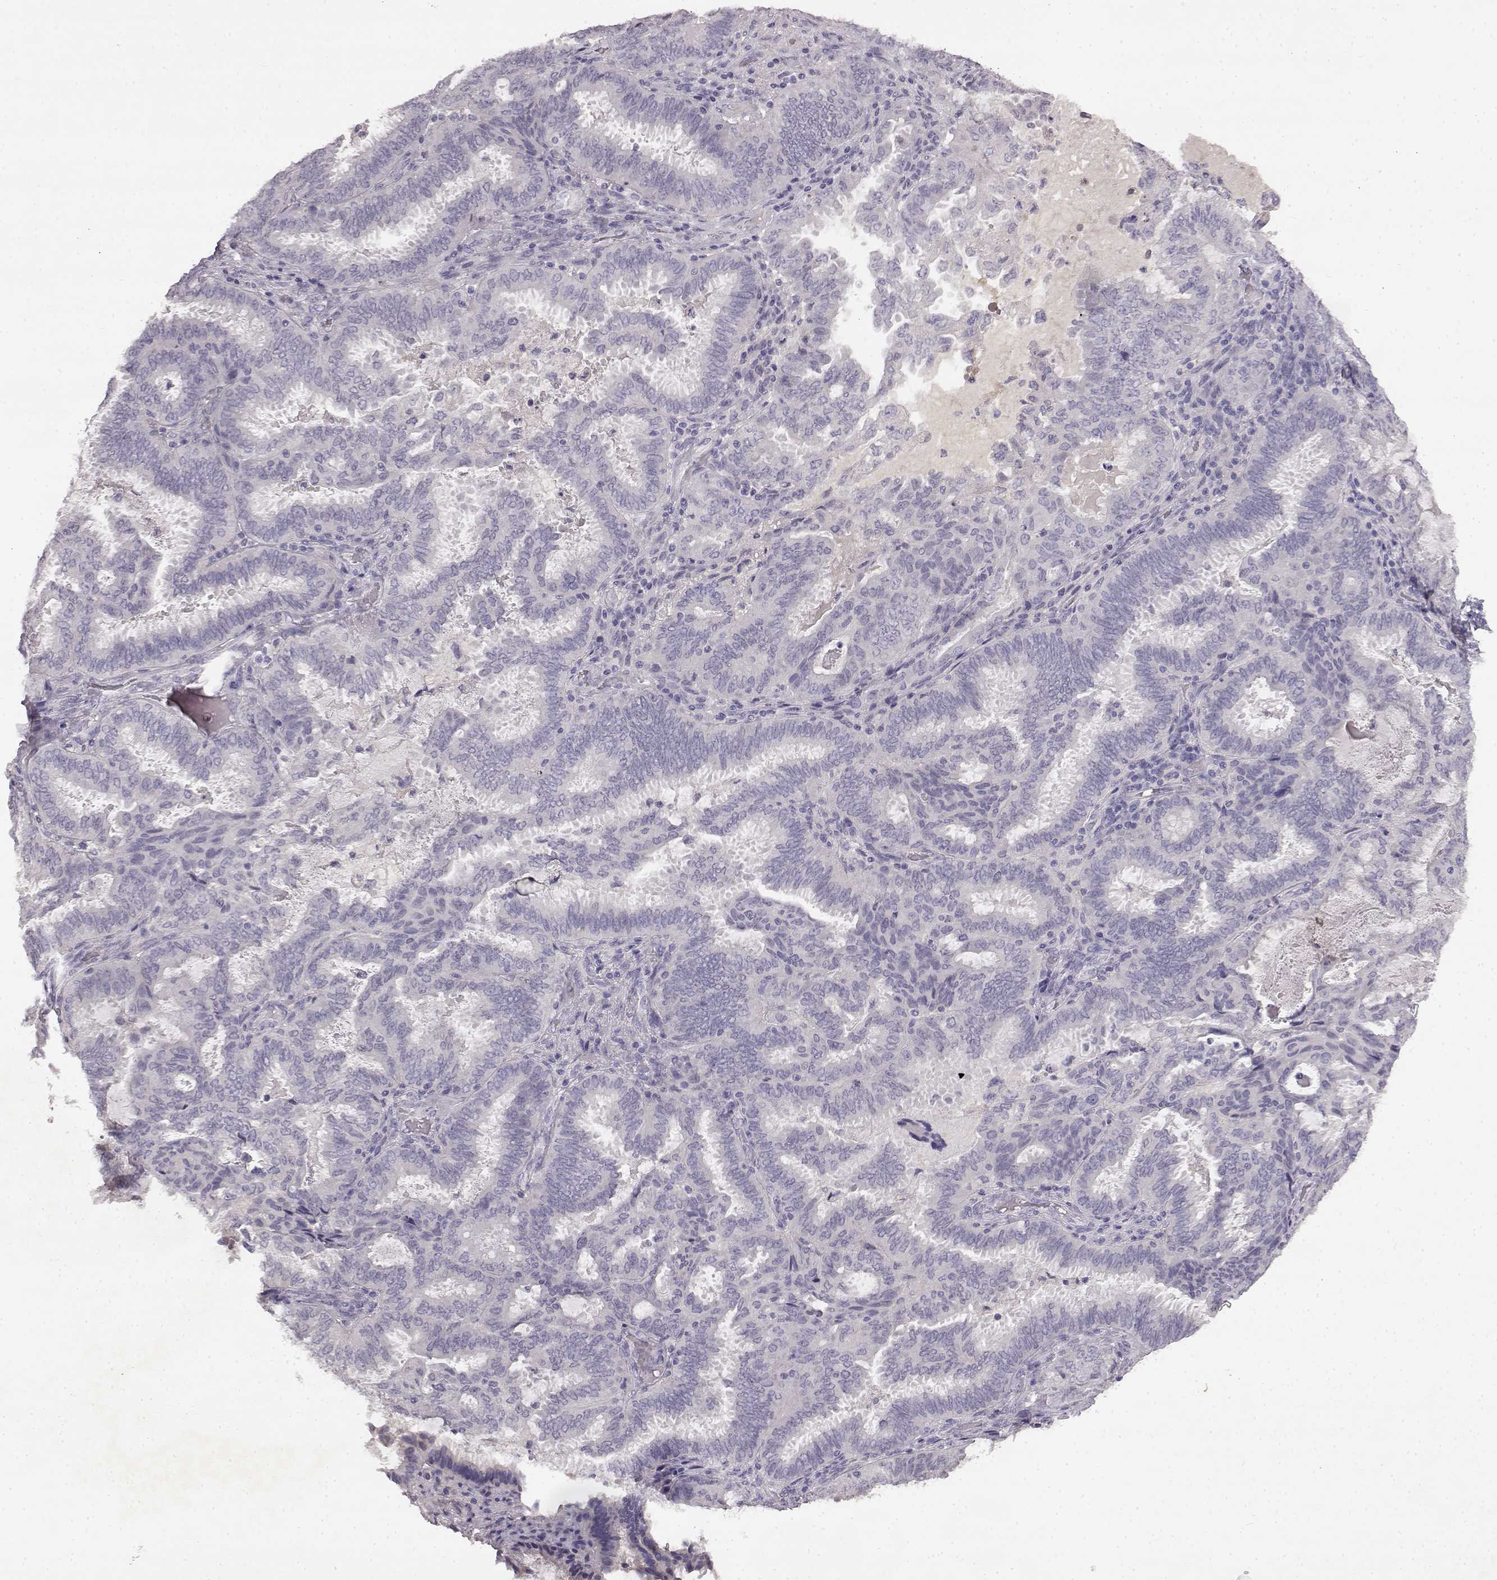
{"staining": {"intensity": "negative", "quantity": "none", "location": "none"}, "tissue": "ovarian cancer", "cell_type": "Tumor cells", "image_type": "cancer", "snomed": [{"axis": "morphology", "description": "Carcinoma, endometroid"}, {"axis": "topography", "description": "Ovary"}], "caption": "IHC micrograph of neoplastic tissue: ovarian cancer (endometroid carcinoma) stained with DAB (3,3'-diaminobenzidine) reveals no significant protein expression in tumor cells.", "gene": "SPAG17", "patient": {"sex": "female", "age": 41}}